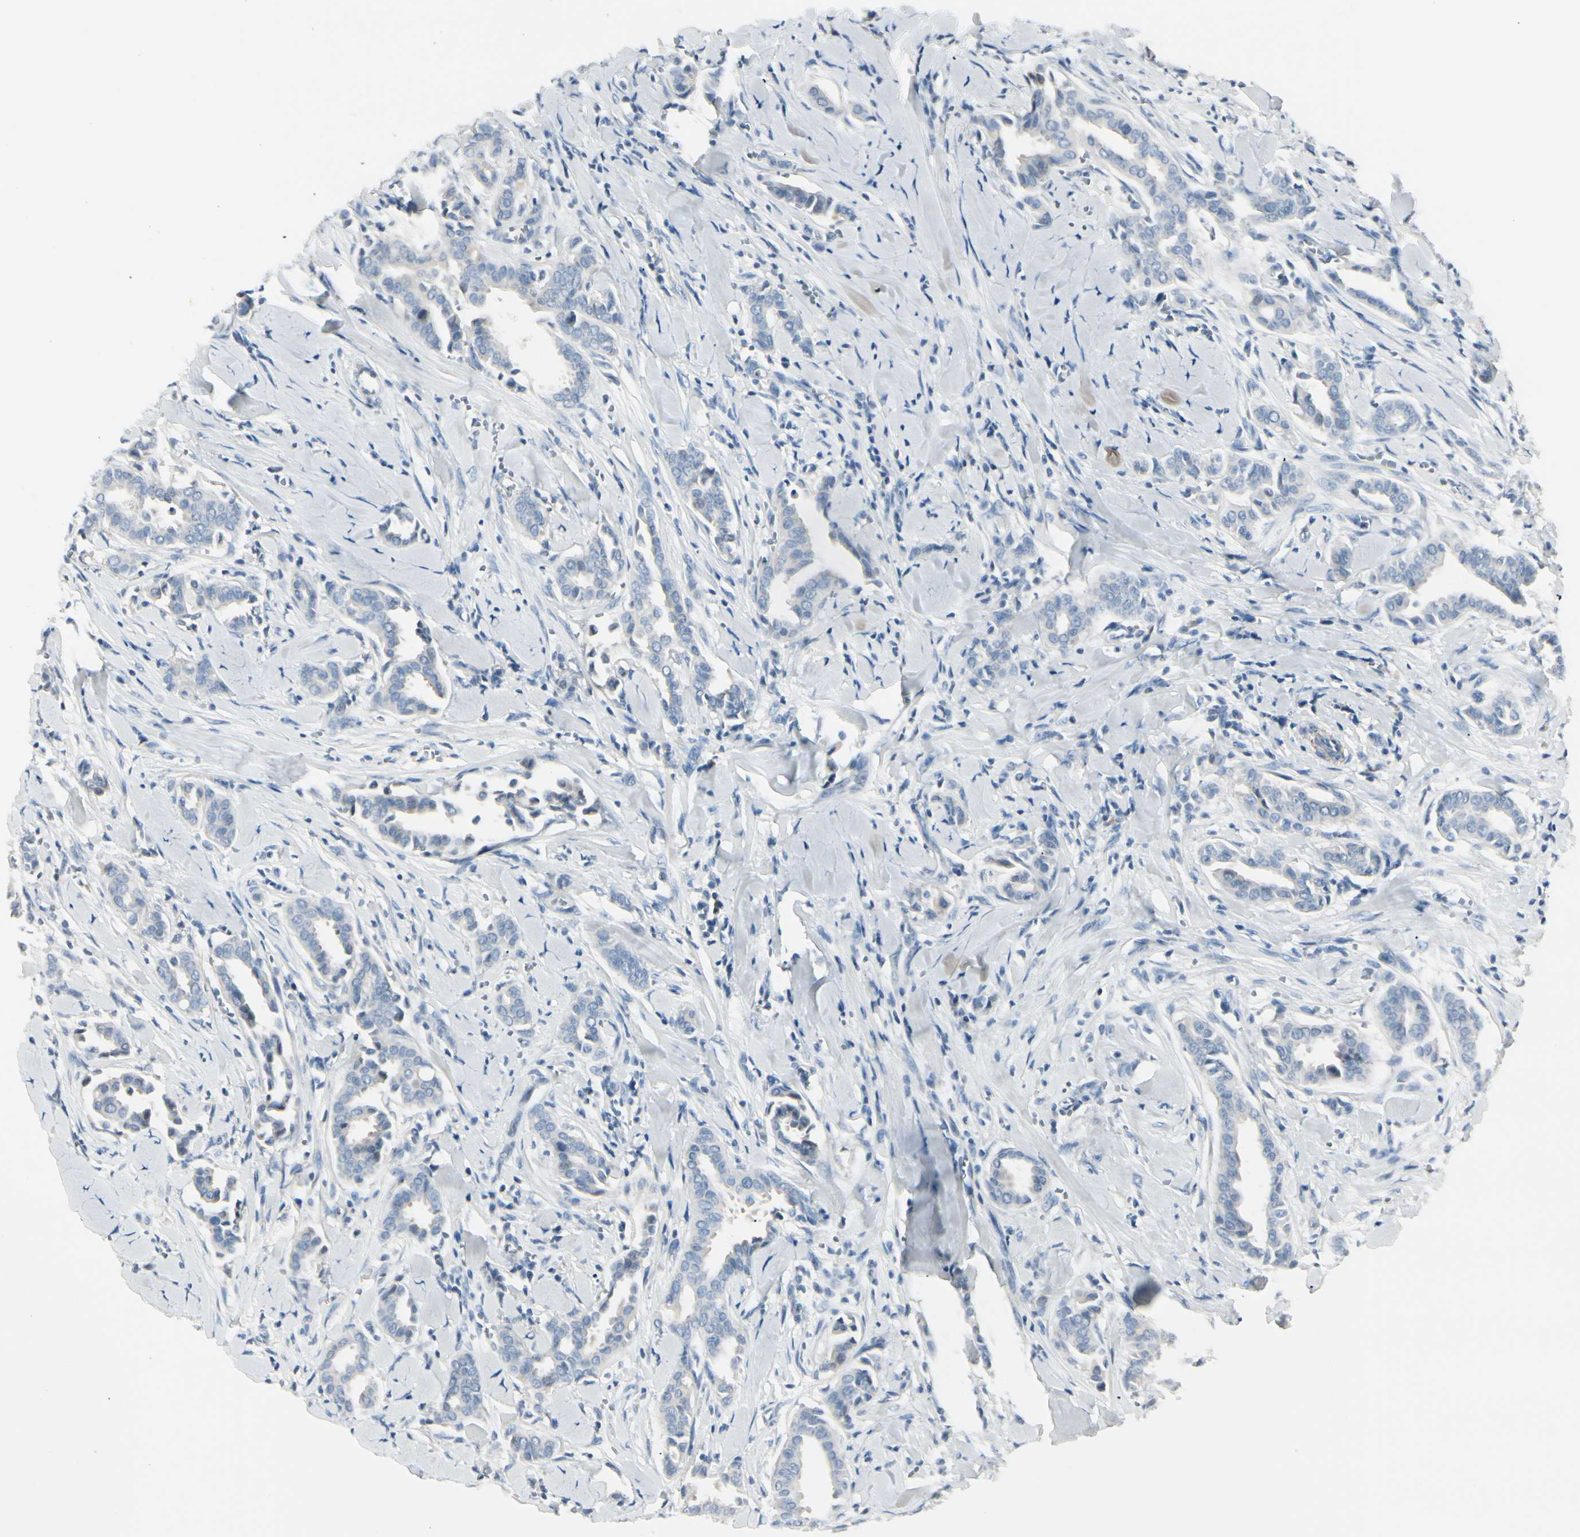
{"staining": {"intensity": "weak", "quantity": "<25%", "location": "cytoplasmic/membranous"}, "tissue": "head and neck cancer", "cell_type": "Tumor cells", "image_type": "cancer", "snomed": [{"axis": "morphology", "description": "Adenocarcinoma, NOS"}, {"axis": "topography", "description": "Salivary gland"}, {"axis": "topography", "description": "Head-Neck"}], "caption": "A histopathology image of head and neck adenocarcinoma stained for a protein displays no brown staining in tumor cells. The staining is performed using DAB brown chromogen with nuclei counter-stained in using hematoxylin.", "gene": "CDHR5", "patient": {"sex": "female", "age": 59}}